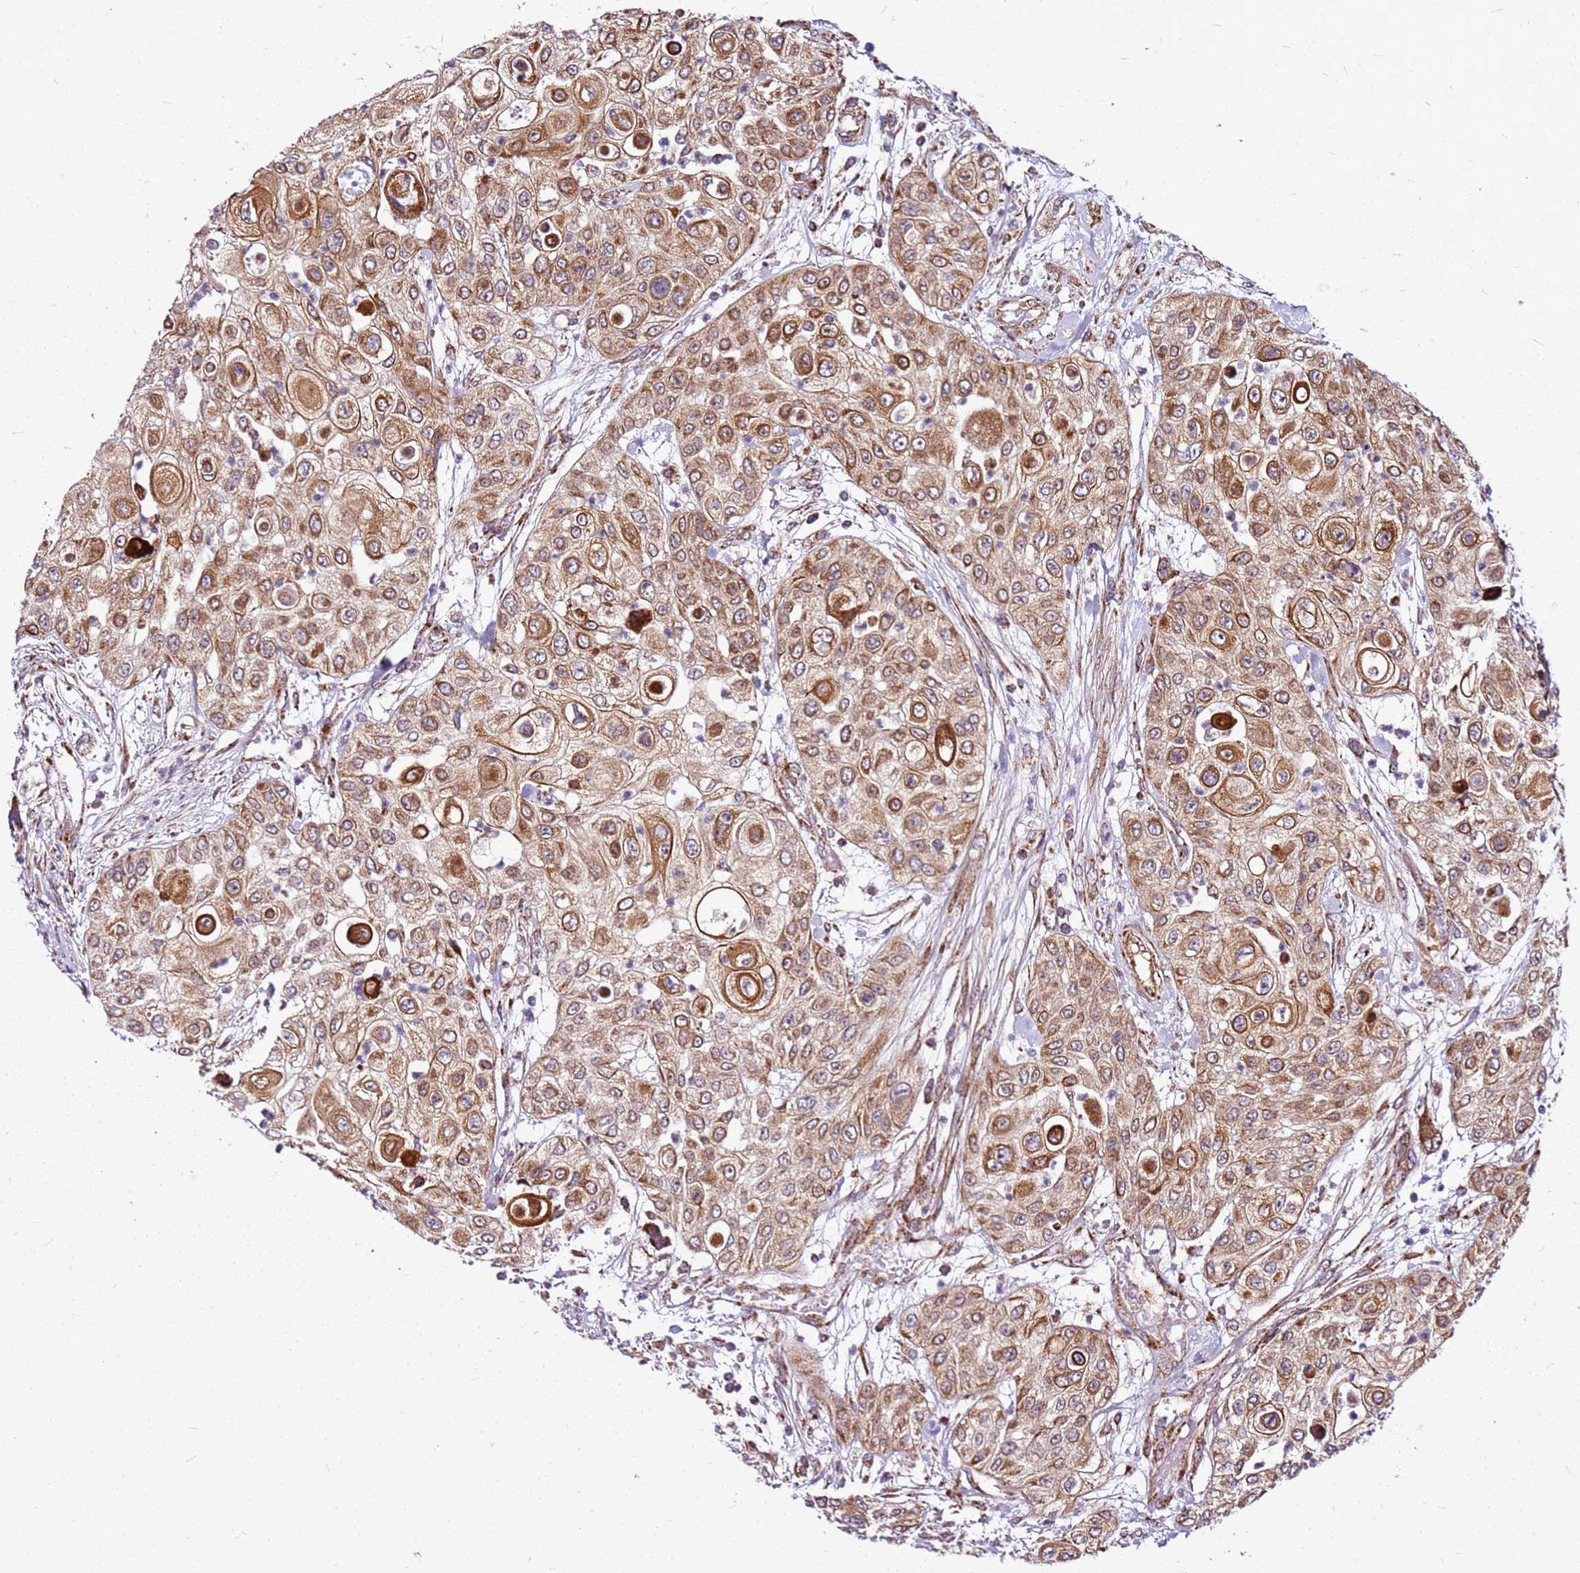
{"staining": {"intensity": "moderate", "quantity": ">75%", "location": "cytoplasmic/membranous"}, "tissue": "urothelial cancer", "cell_type": "Tumor cells", "image_type": "cancer", "snomed": [{"axis": "morphology", "description": "Urothelial carcinoma, High grade"}, {"axis": "topography", "description": "Urinary bladder"}], "caption": "Immunohistochemical staining of high-grade urothelial carcinoma displays medium levels of moderate cytoplasmic/membranous staining in about >75% of tumor cells.", "gene": "OR51T1", "patient": {"sex": "female", "age": 79}}